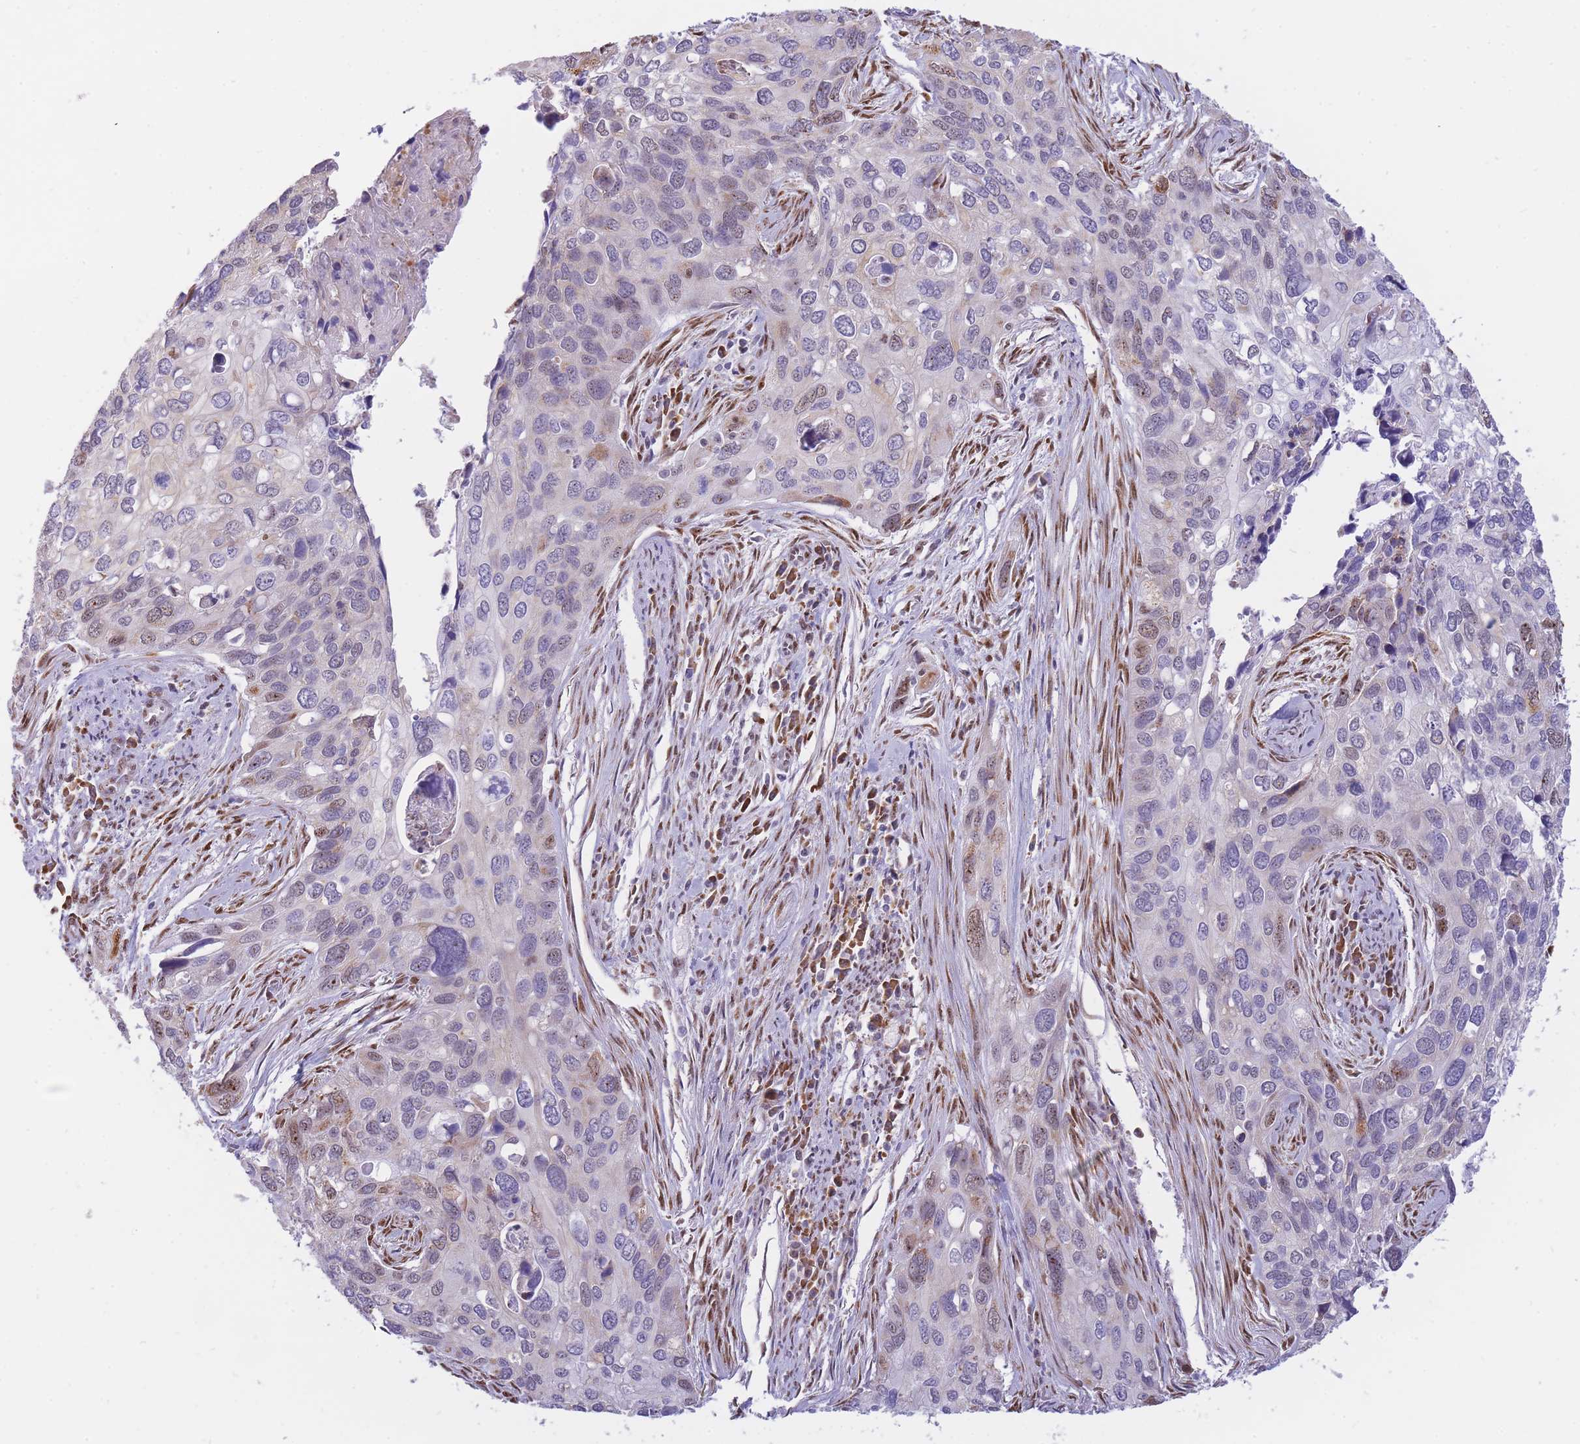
{"staining": {"intensity": "weak", "quantity": "<25%", "location": "cytoplasmic/membranous,nuclear"}, "tissue": "cervical cancer", "cell_type": "Tumor cells", "image_type": "cancer", "snomed": [{"axis": "morphology", "description": "Squamous cell carcinoma, NOS"}, {"axis": "topography", "description": "Cervix"}], "caption": "Tumor cells are negative for protein expression in human cervical cancer (squamous cell carcinoma). (Immunohistochemistry, brightfield microscopy, high magnification).", "gene": "FAM153A", "patient": {"sex": "female", "age": 55}}